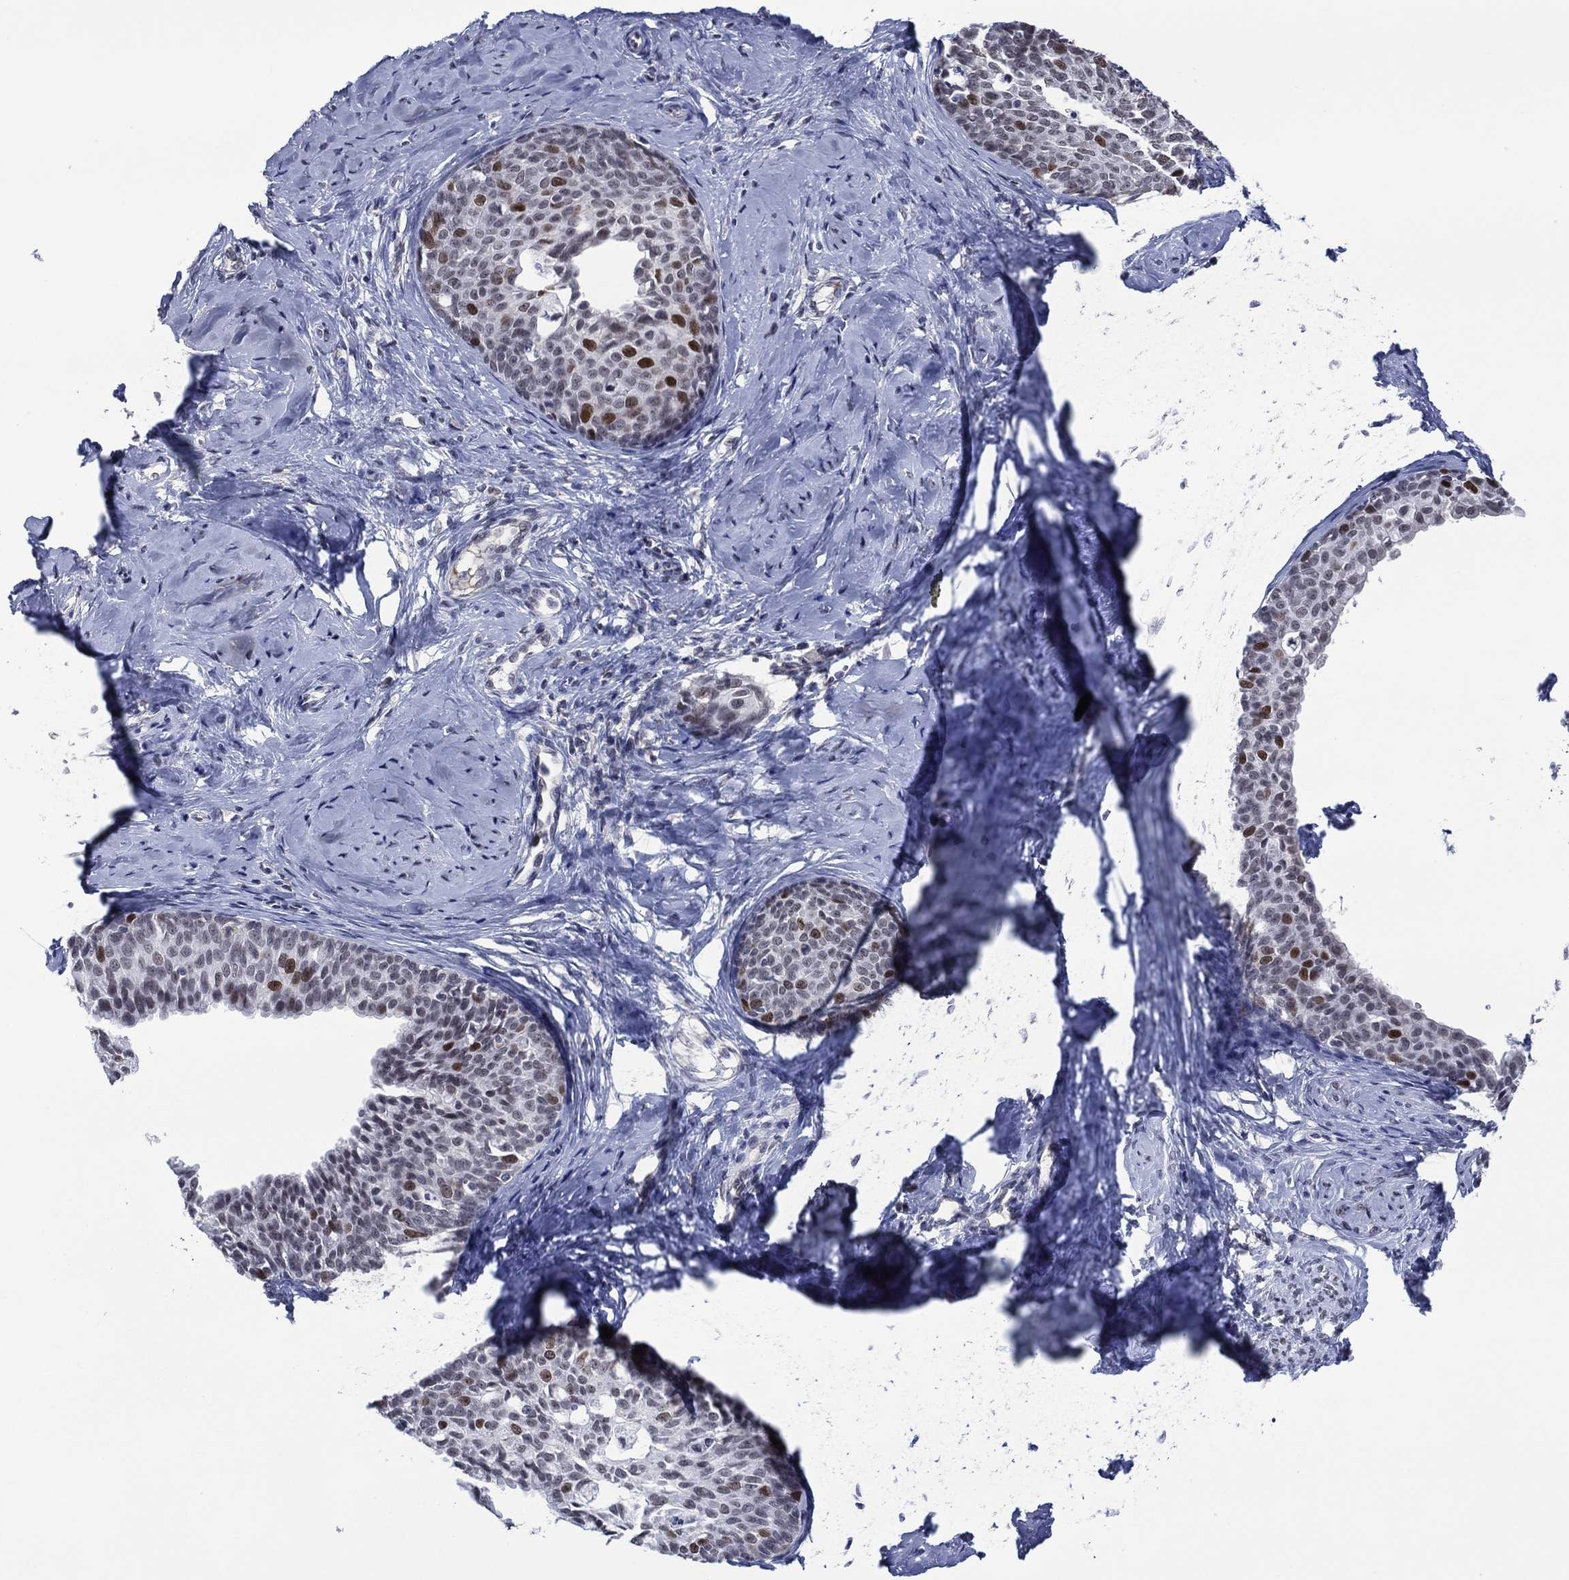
{"staining": {"intensity": "strong", "quantity": "<25%", "location": "nuclear"}, "tissue": "cervical cancer", "cell_type": "Tumor cells", "image_type": "cancer", "snomed": [{"axis": "morphology", "description": "Squamous cell carcinoma, NOS"}, {"axis": "topography", "description": "Cervix"}], "caption": "Squamous cell carcinoma (cervical) stained for a protein (brown) demonstrates strong nuclear positive staining in approximately <25% of tumor cells.", "gene": "GATA6", "patient": {"sex": "female", "age": 51}}